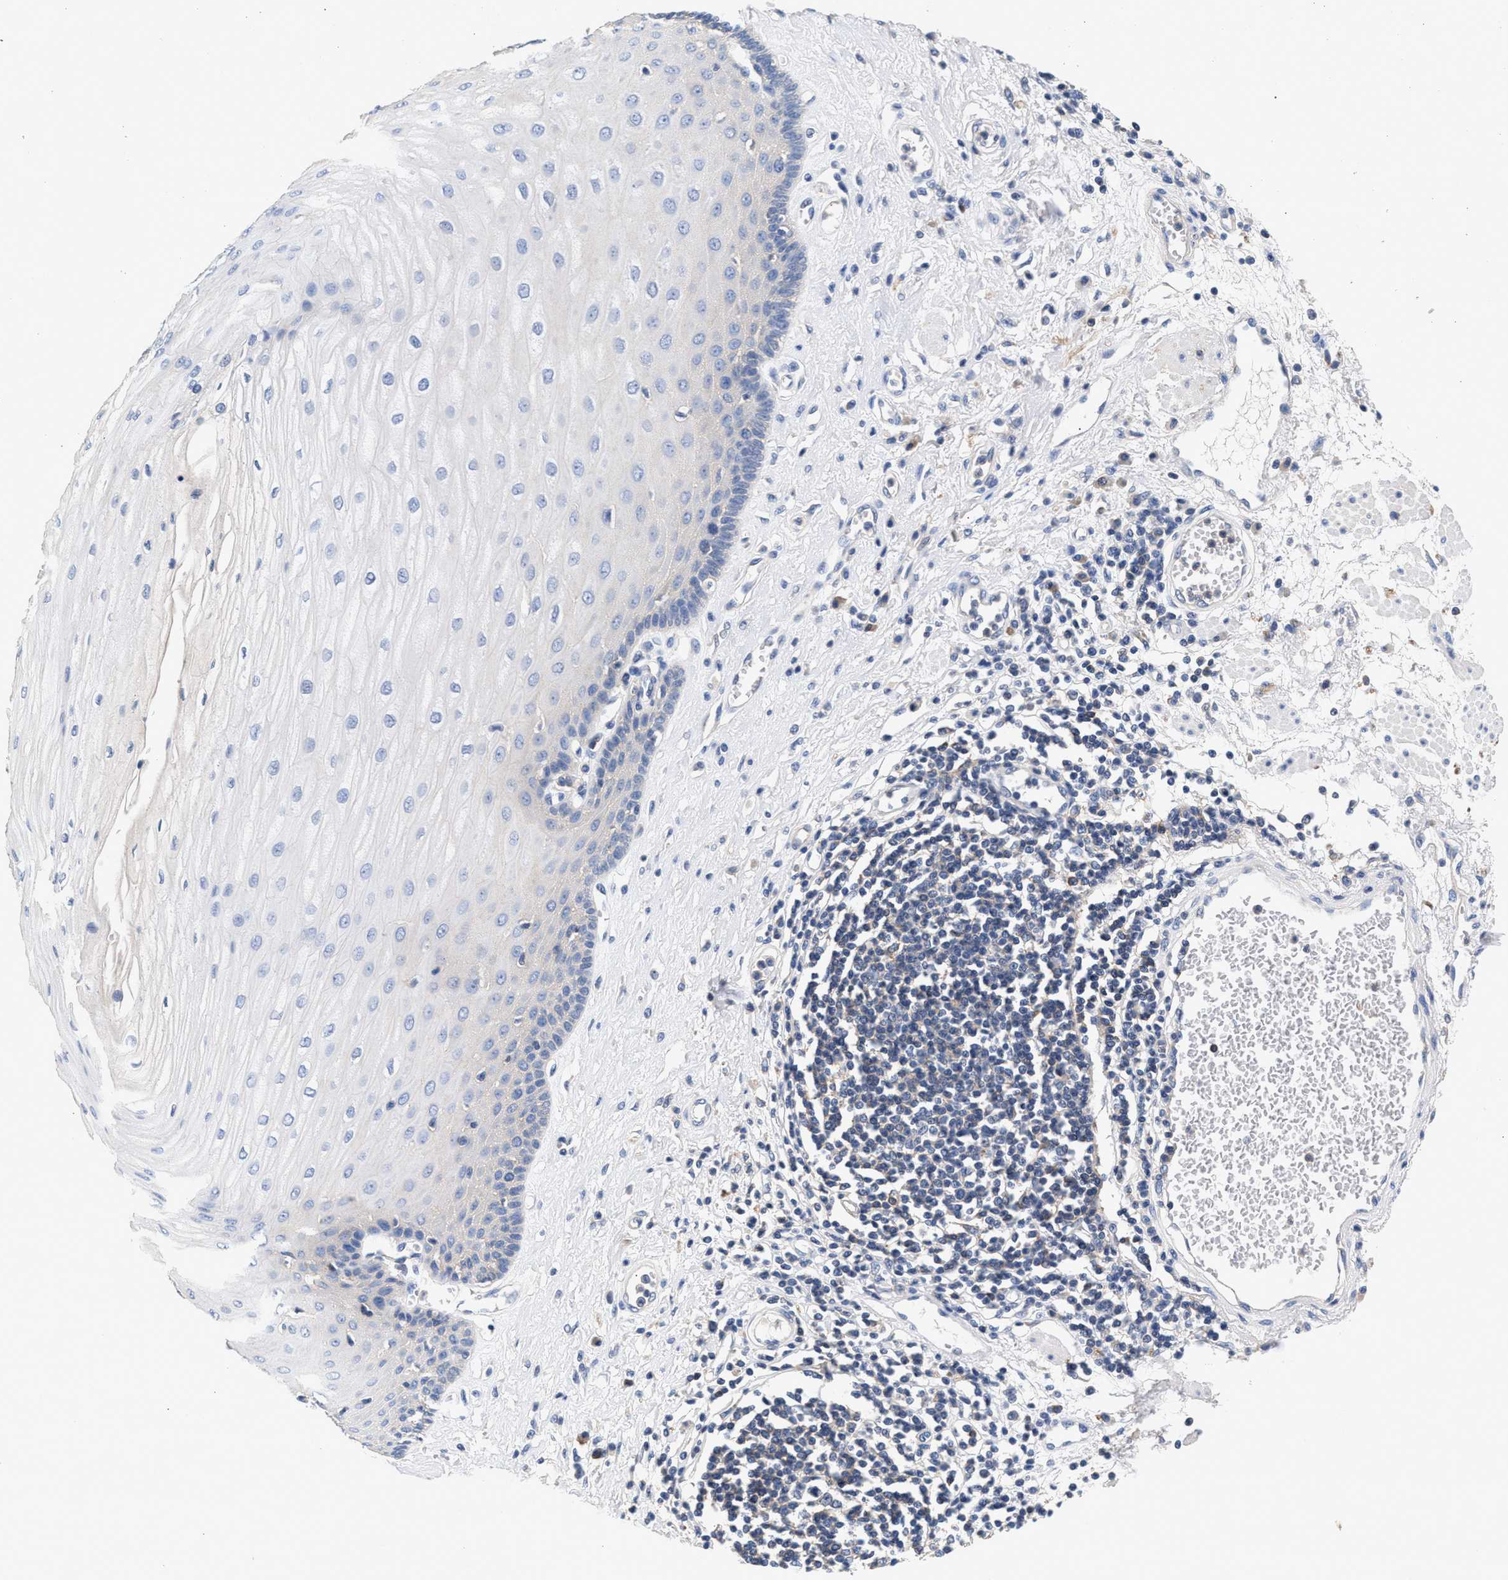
{"staining": {"intensity": "negative", "quantity": "none", "location": "none"}, "tissue": "esophagus", "cell_type": "Squamous epithelial cells", "image_type": "normal", "snomed": [{"axis": "morphology", "description": "Normal tissue, NOS"}, {"axis": "morphology", "description": "Squamous cell carcinoma, NOS"}, {"axis": "topography", "description": "Esophagus"}], "caption": "Immunohistochemistry (IHC) histopathology image of unremarkable esophagus stained for a protein (brown), which reveals no expression in squamous epithelial cells.", "gene": "GNAI3", "patient": {"sex": "male", "age": 65}}